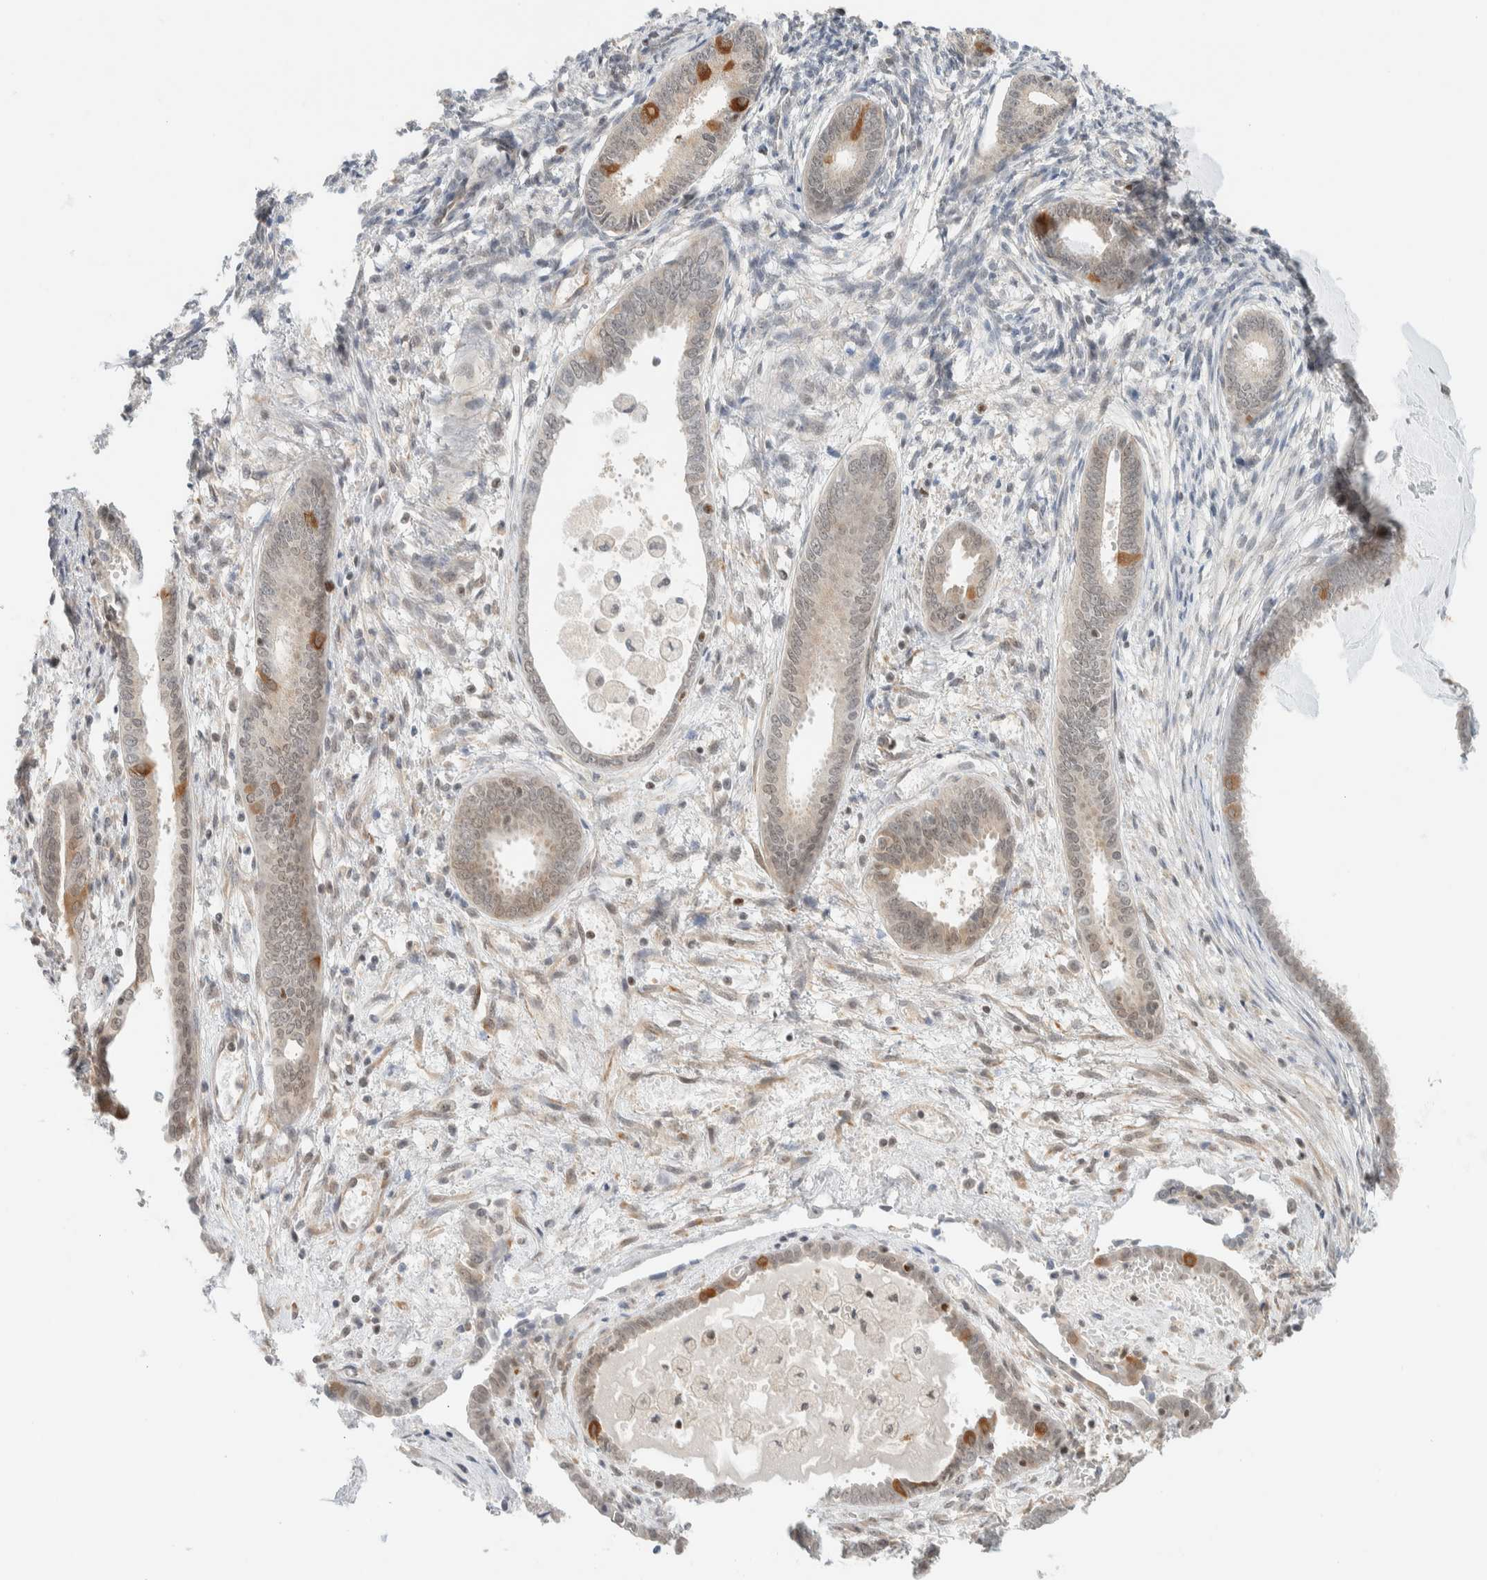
{"staining": {"intensity": "negative", "quantity": "none", "location": "none"}, "tissue": "endometrium", "cell_type": "Cells in endometrial stroma", "image_type": "normal", "snomed": [{"axis": "morphology", "description": "Normal tissue, NOS"}, {"axis": "topography", "description": "Endometrium"}], "caption": "Immunohistochemistry image of unremarkable human endometrium stained for a protein (brown), which exhibits no positivity in cells in endometrial stroma. (DAB (3,3'-diaminobenzidine) immunohistochemistry, high magnification).", "gene": "C8orf76", "patient": {"sex": "female", "age": 56}}